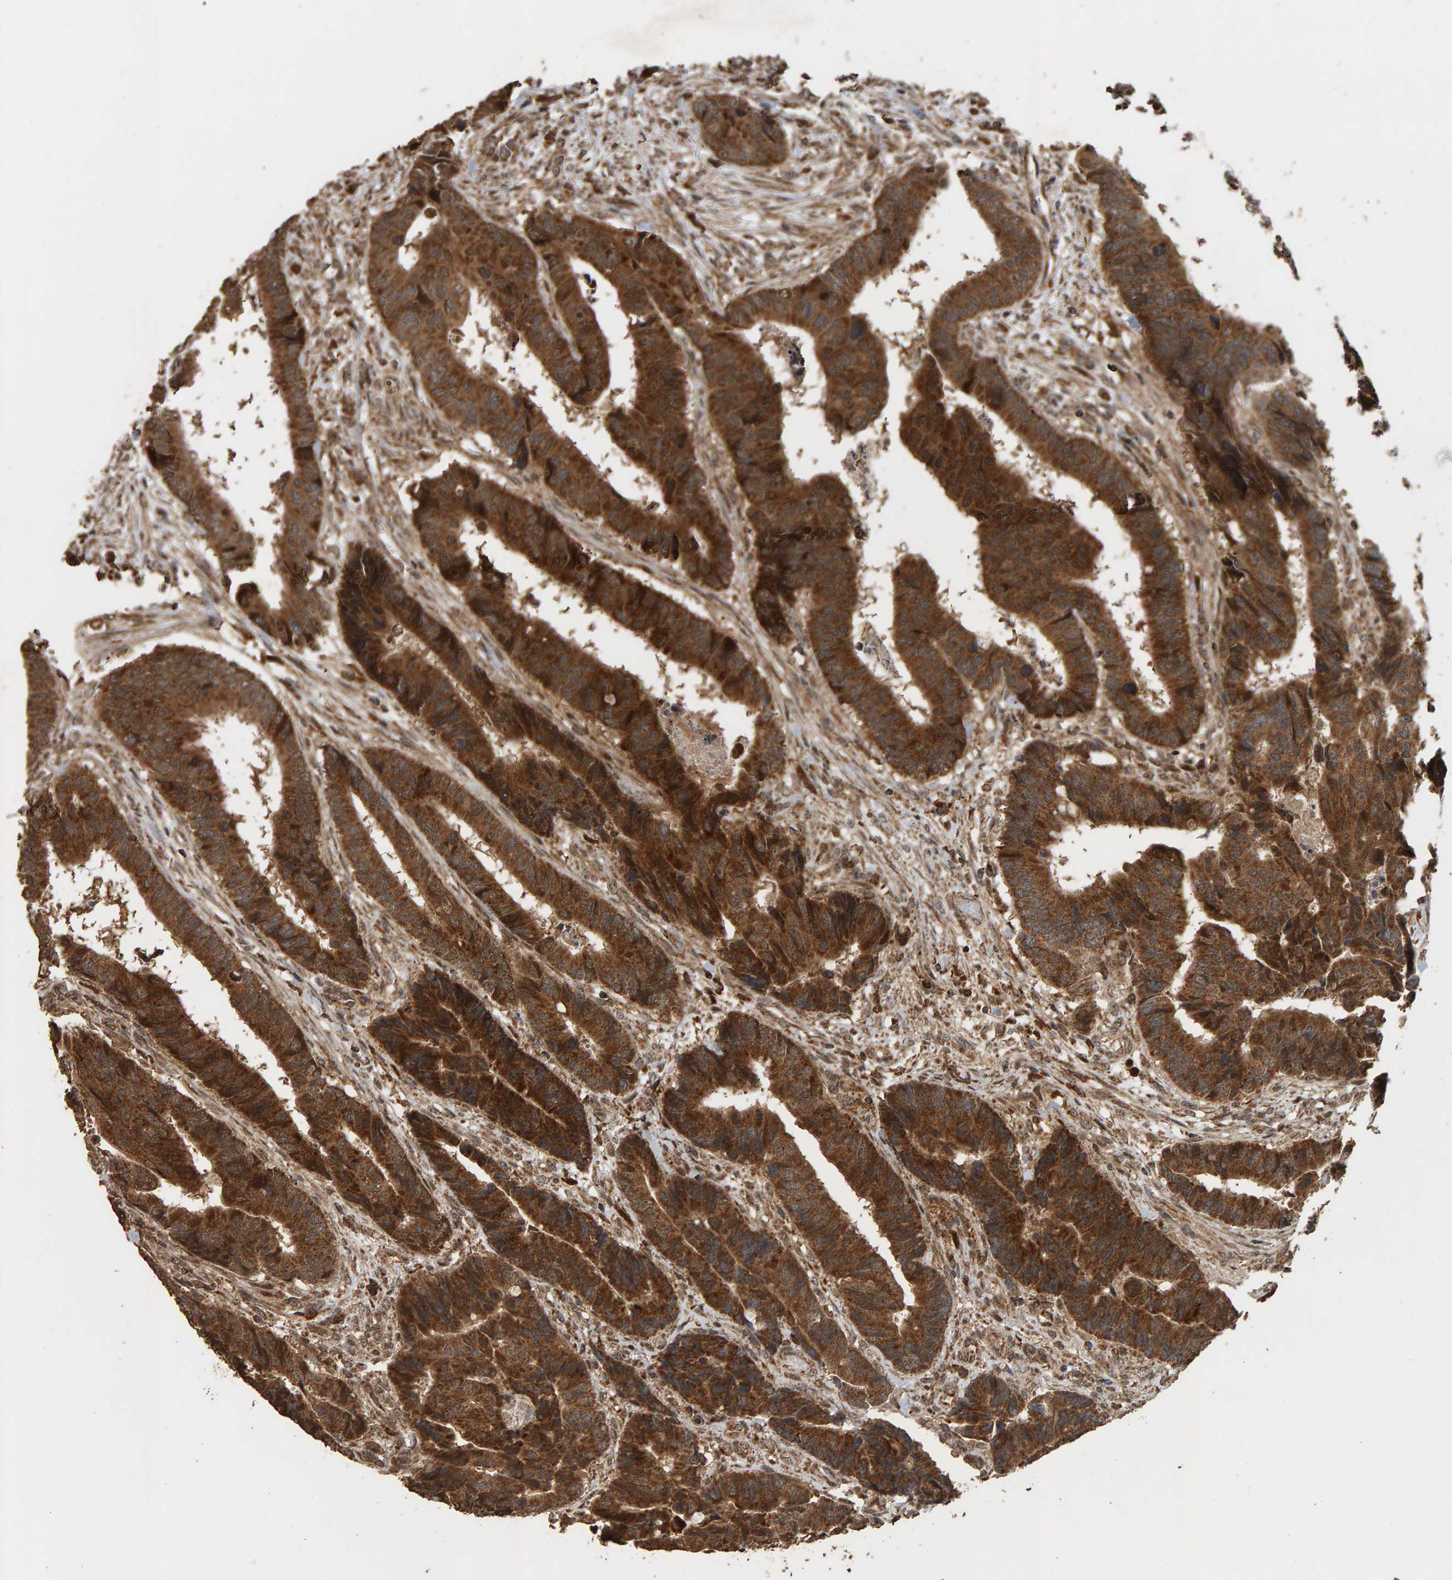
{"staining": {"intensity": "strong", "quantity": ">75%", "location": "cytoplasmic/membranous"}, "tissue": "colorectal cancer", "cell_type": "Tumor cells", "image_type": "cancer", "snomed": [{"axis": "morphology", "description": "Adenocarcinoma, NOS"}, {"axis": "topography", "description": "Rectum"}], "caption": "Protein expression analysis of human colorectal cancer (adenocarcinoma) reveals strong cytoplasmic/membranous staining in approximately >75% of tumor cells.", "gene": "GSTK1", "patient": {"sex": "male", "age": 84}}